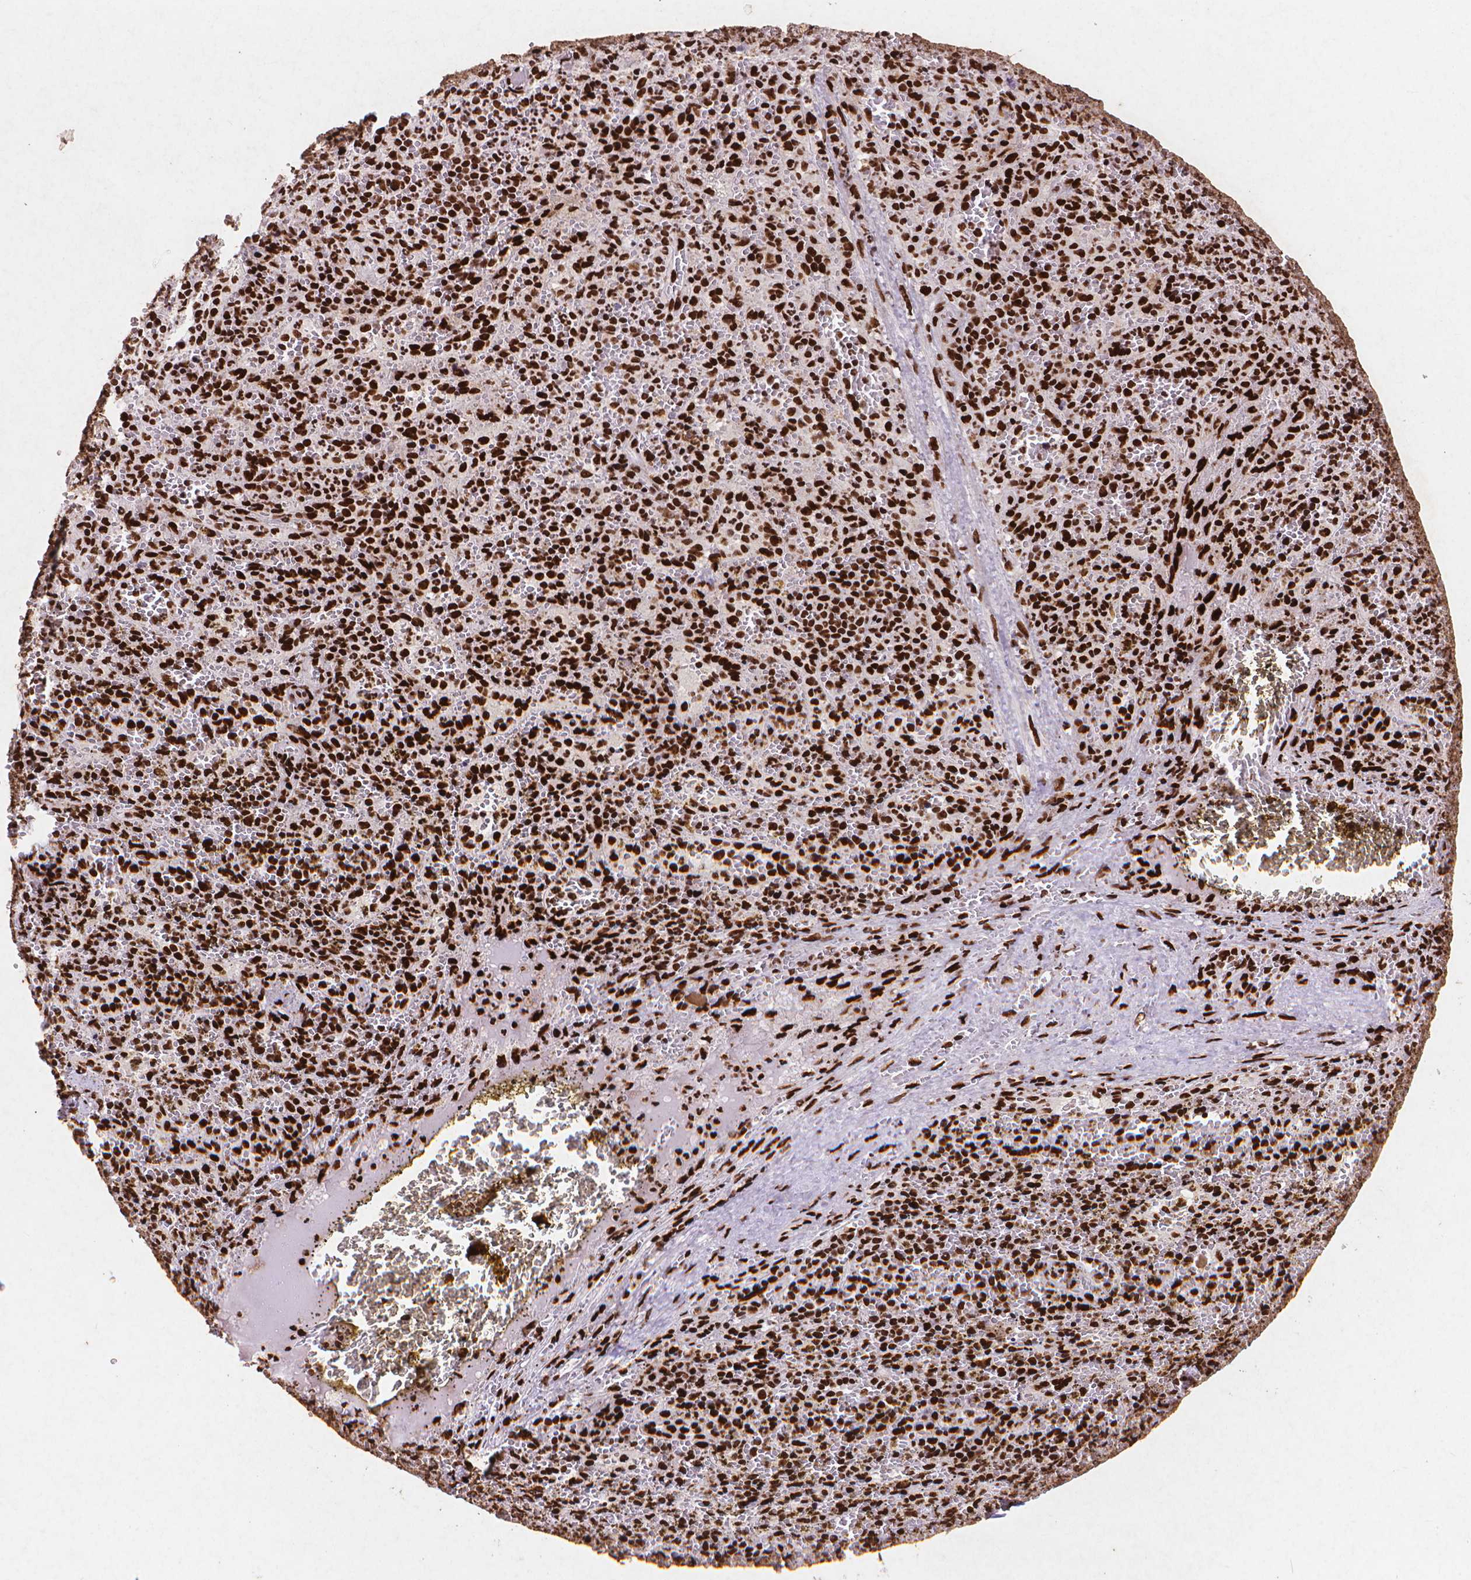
{"staining": {"intensity": "strong", "quantity": ">75%", "location": "nuclear"}, "tissue": "spleen", "cell_type": "Cells in red pulp", "image_type": "normal", "snomed": [{"axis": "morphology", "description": "Normal tissue, NOS"}, {"axis": "topography", "description": "Spleen"}], "caption": "Strong nuclear expression for a protein is appreciated in approximately >75% of cells in red pulp of normal spleen using immunohistochemistry.", "gene": "CITED2", "patient": {"sex": "female", "age": 50}}